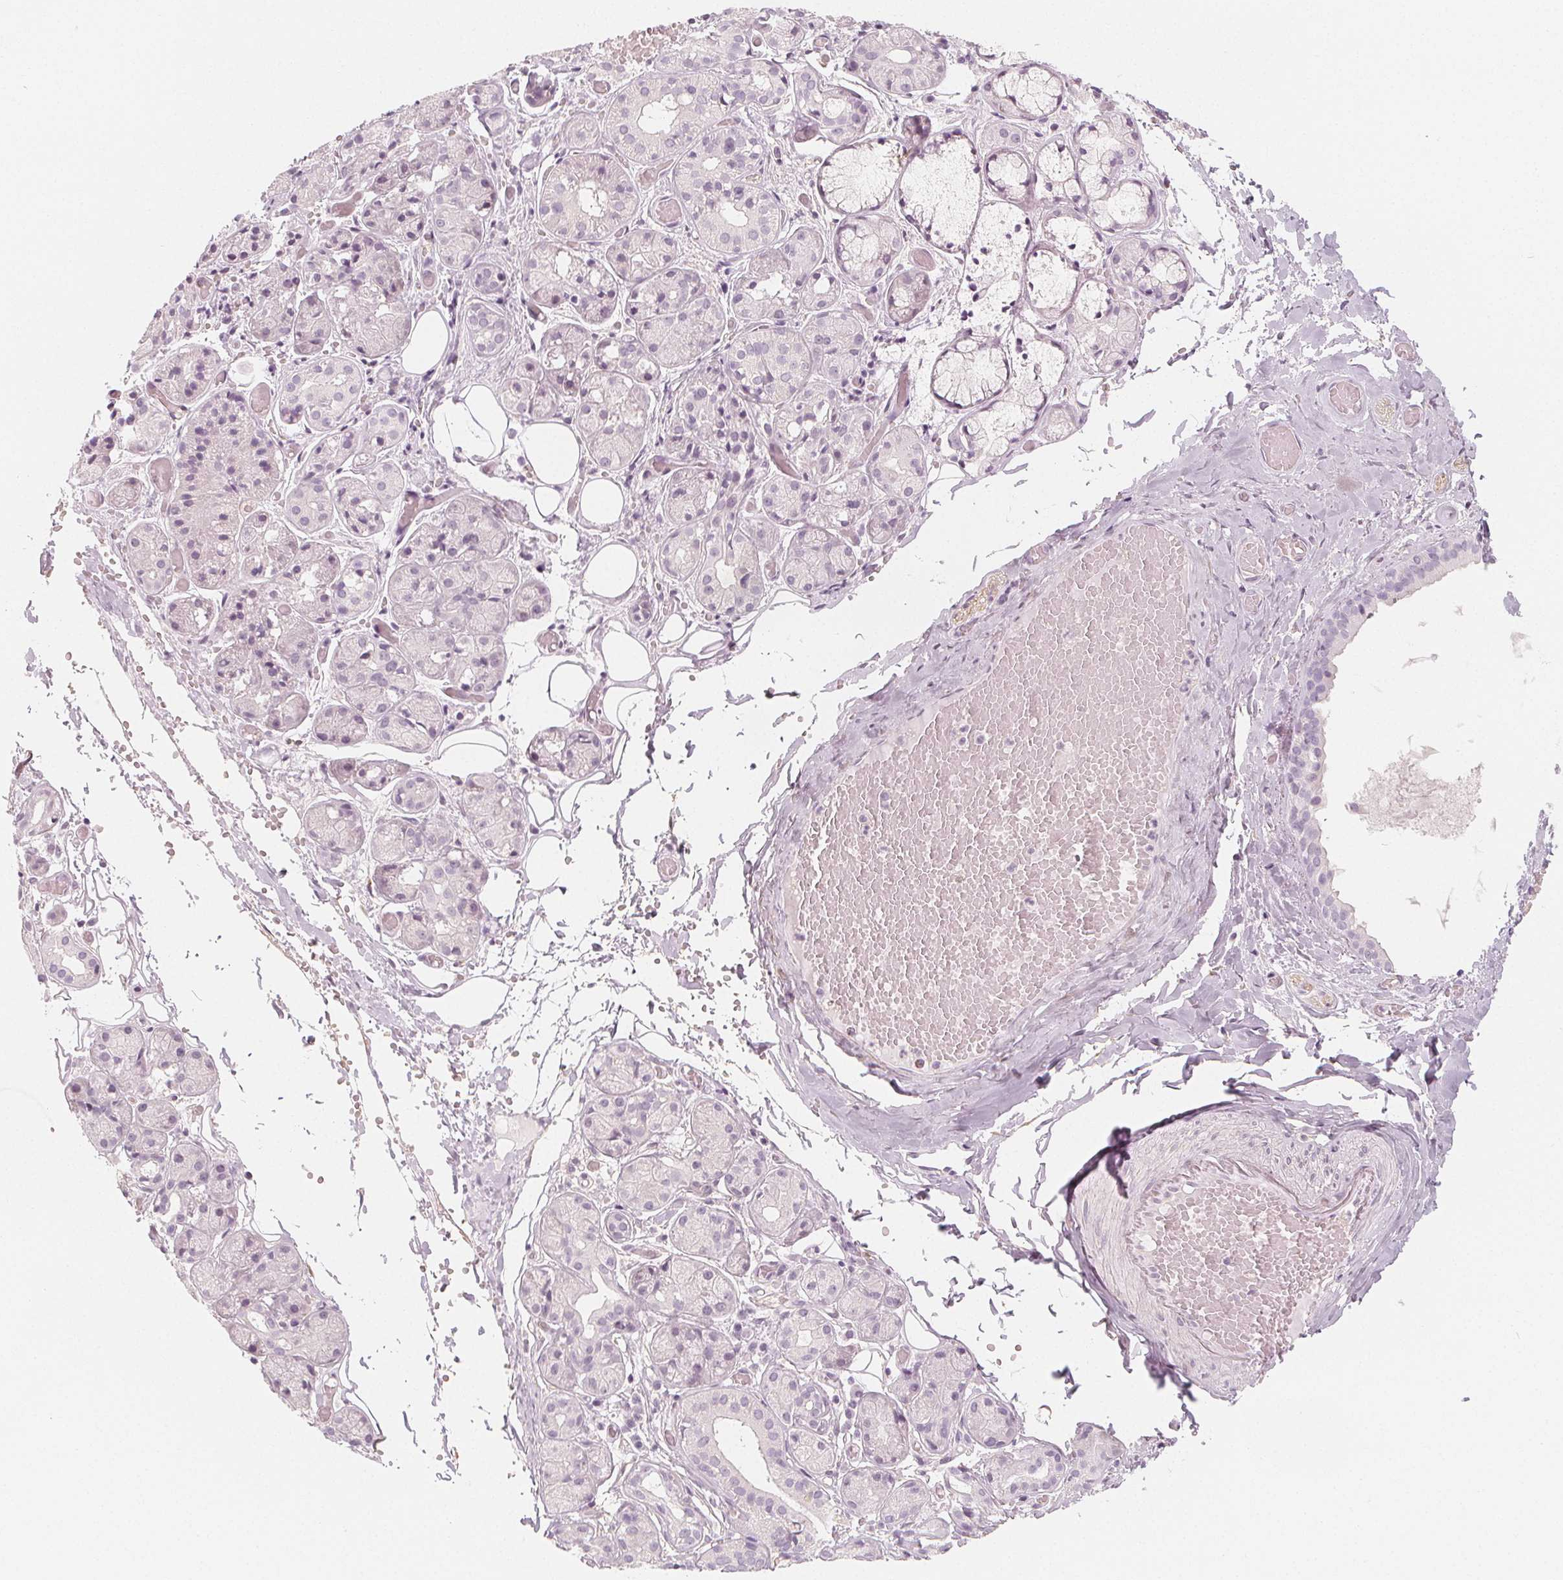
{"staining": {"intensity": "negative", "quantity": "none", "location": "none"}, "tissue": "salivary gland", "cell_type": "Glandular cells", "image_type": "normal", "snomed": [{"axis": "morphology", "description": "Normal tissue, NOS"}, {"axis": "topography", "description": "Salivary gland"}, {"axis": "topography", "description": "Peripheral nerve tissue"}], "caption": "Image shows no significant protein expression in glandular cells of benign salivary gland. (DAB IHC with hematoxylin counter stain).", "gene": "MAP1A", "patient": {"sex": "male", "age": 71}}